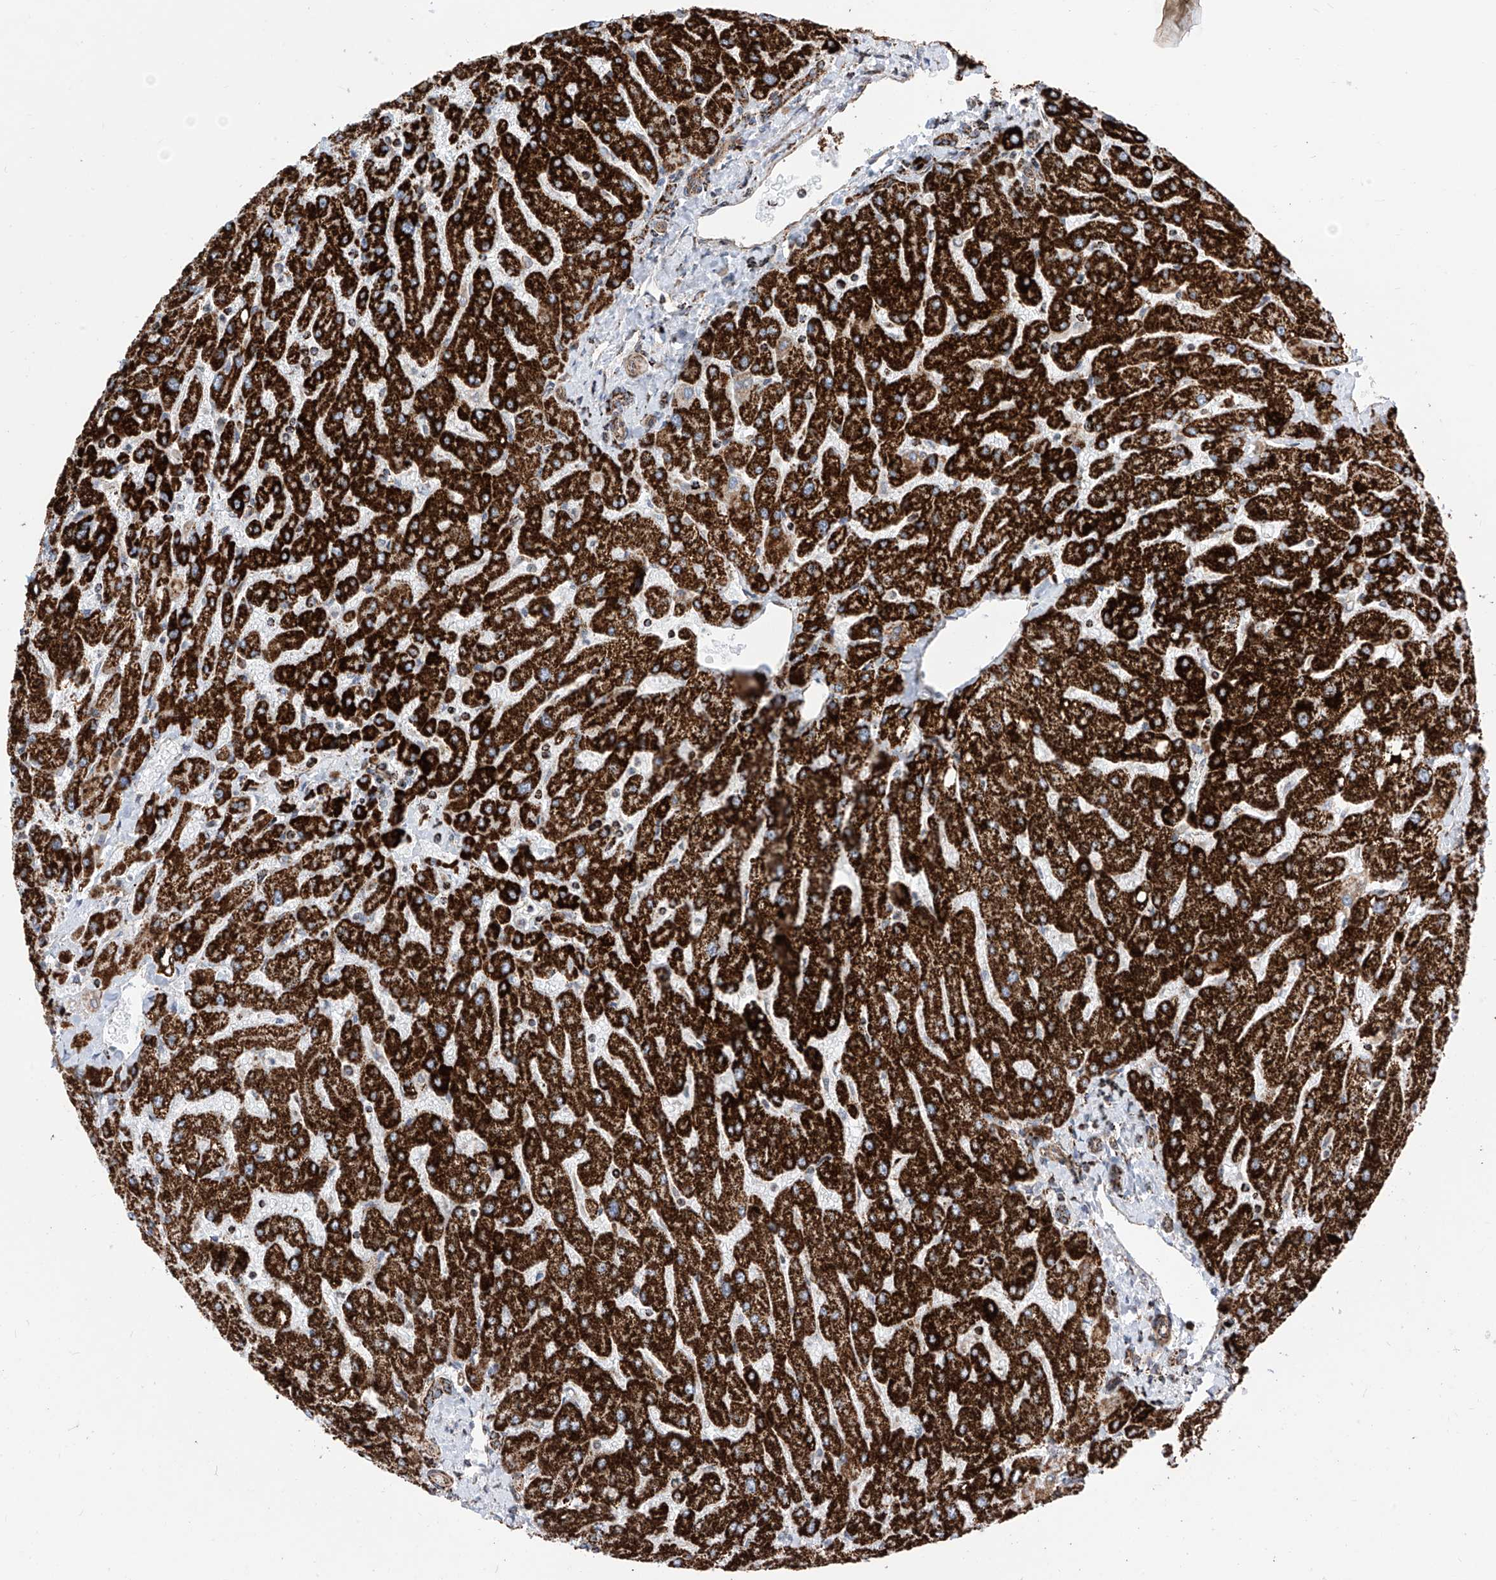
{"staining": {"intensity": "strong", "quantity": ">75%", "location": "cytoplasmic/membranous"}, "tissue": "liver", "cell_type": "Cholangiocytes", "image_type": "normal", "snomed": [{"axis": "morphology", "description": "Normal tissue, NOS"}, {"axis": "topography", "description": "Liver"}], "caption": "DAB (3,3'-diaminobenzidine) immunohistochemical staining of unremarkable liver exhibits strong cytoplasmic/membranous protein expression in approximately >75% of cholangiocytes.", "gene": "COX5B", "patient": {"sex": "male", "age": 55}}